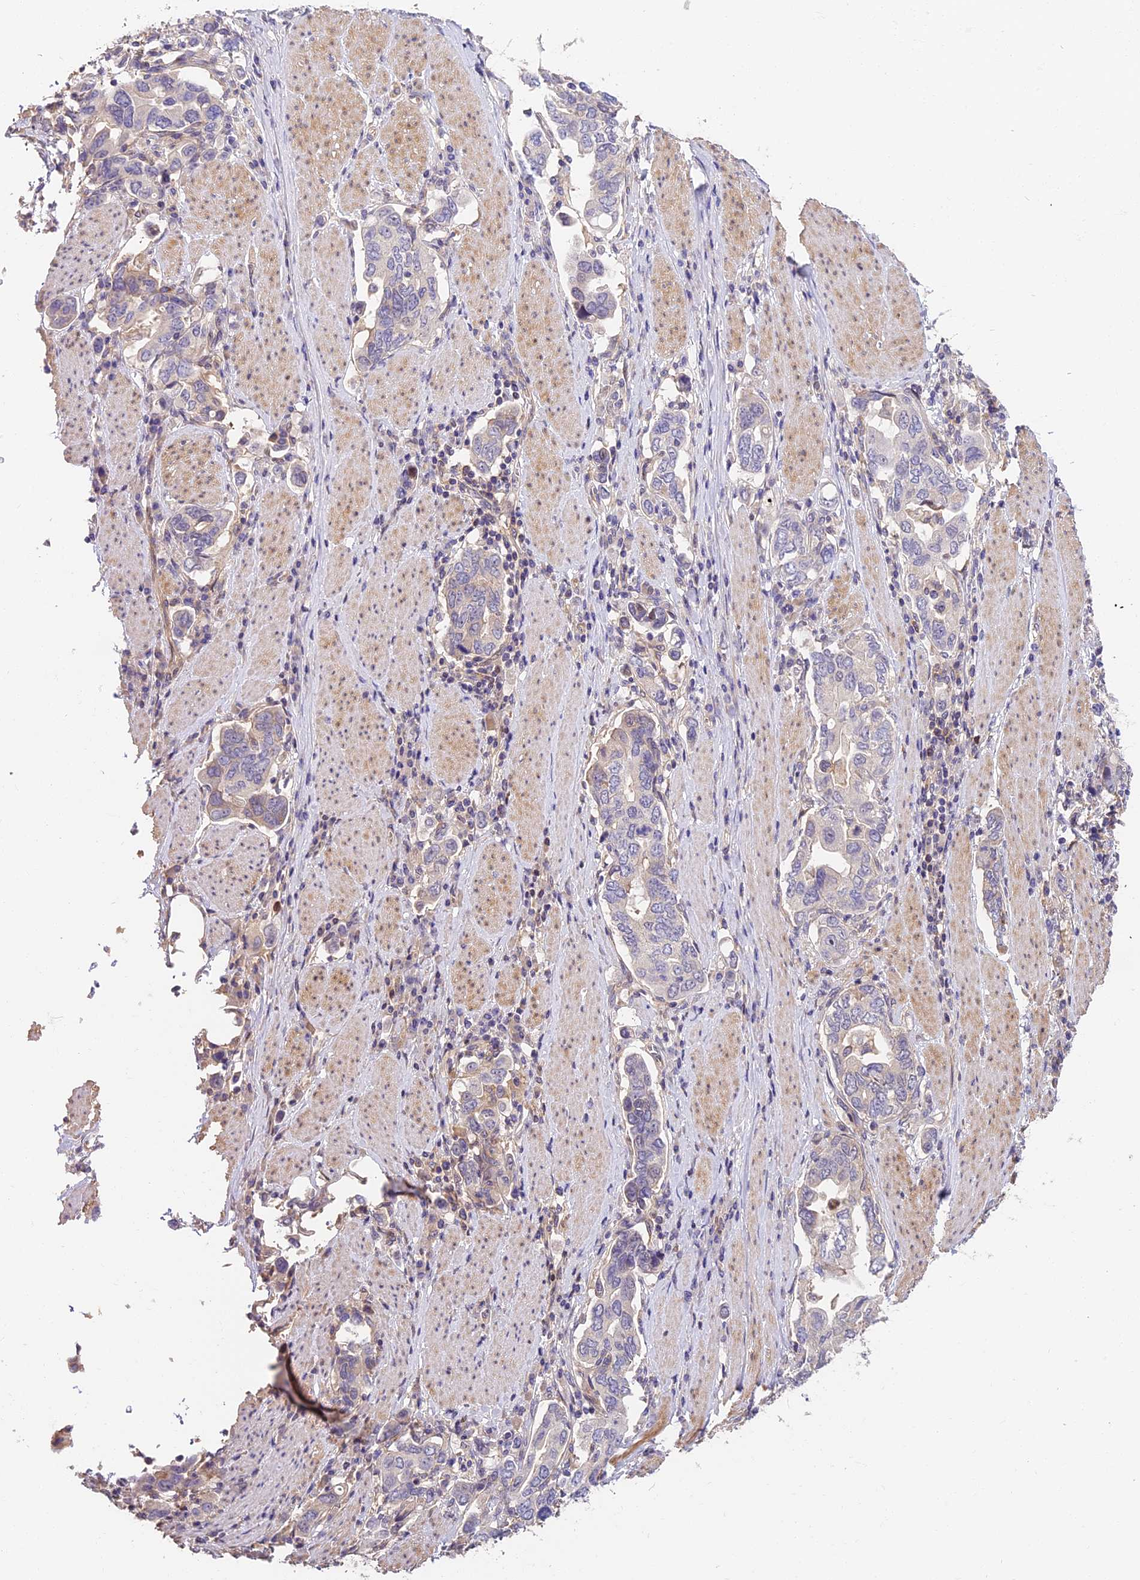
{"staining": {"intensity": "negative", "quantity": "none", "location": "none"}, "tissue": "stomach cancer", "cell_type": "Tumor cells", "image_type": "cancer", "snomed": [{"axis": "morphology", "description": "Adenocarcinoma, NOS"}, {"axis": "topography", "description": "Stomach, upper"}, {"axis": "topography", "description": "Stomach"}], "caption": "Protein analysis of adenocarcinoma (stomach) displays no significant staining in tumor cells. The staining is performed using DAB (3,3'-diaminobenzidine) brown chromogen with nuclei counter-stained in using hematoxylin.", "gene": "ARHGAP17", "patient": {"sex": "male", "age": 62}}